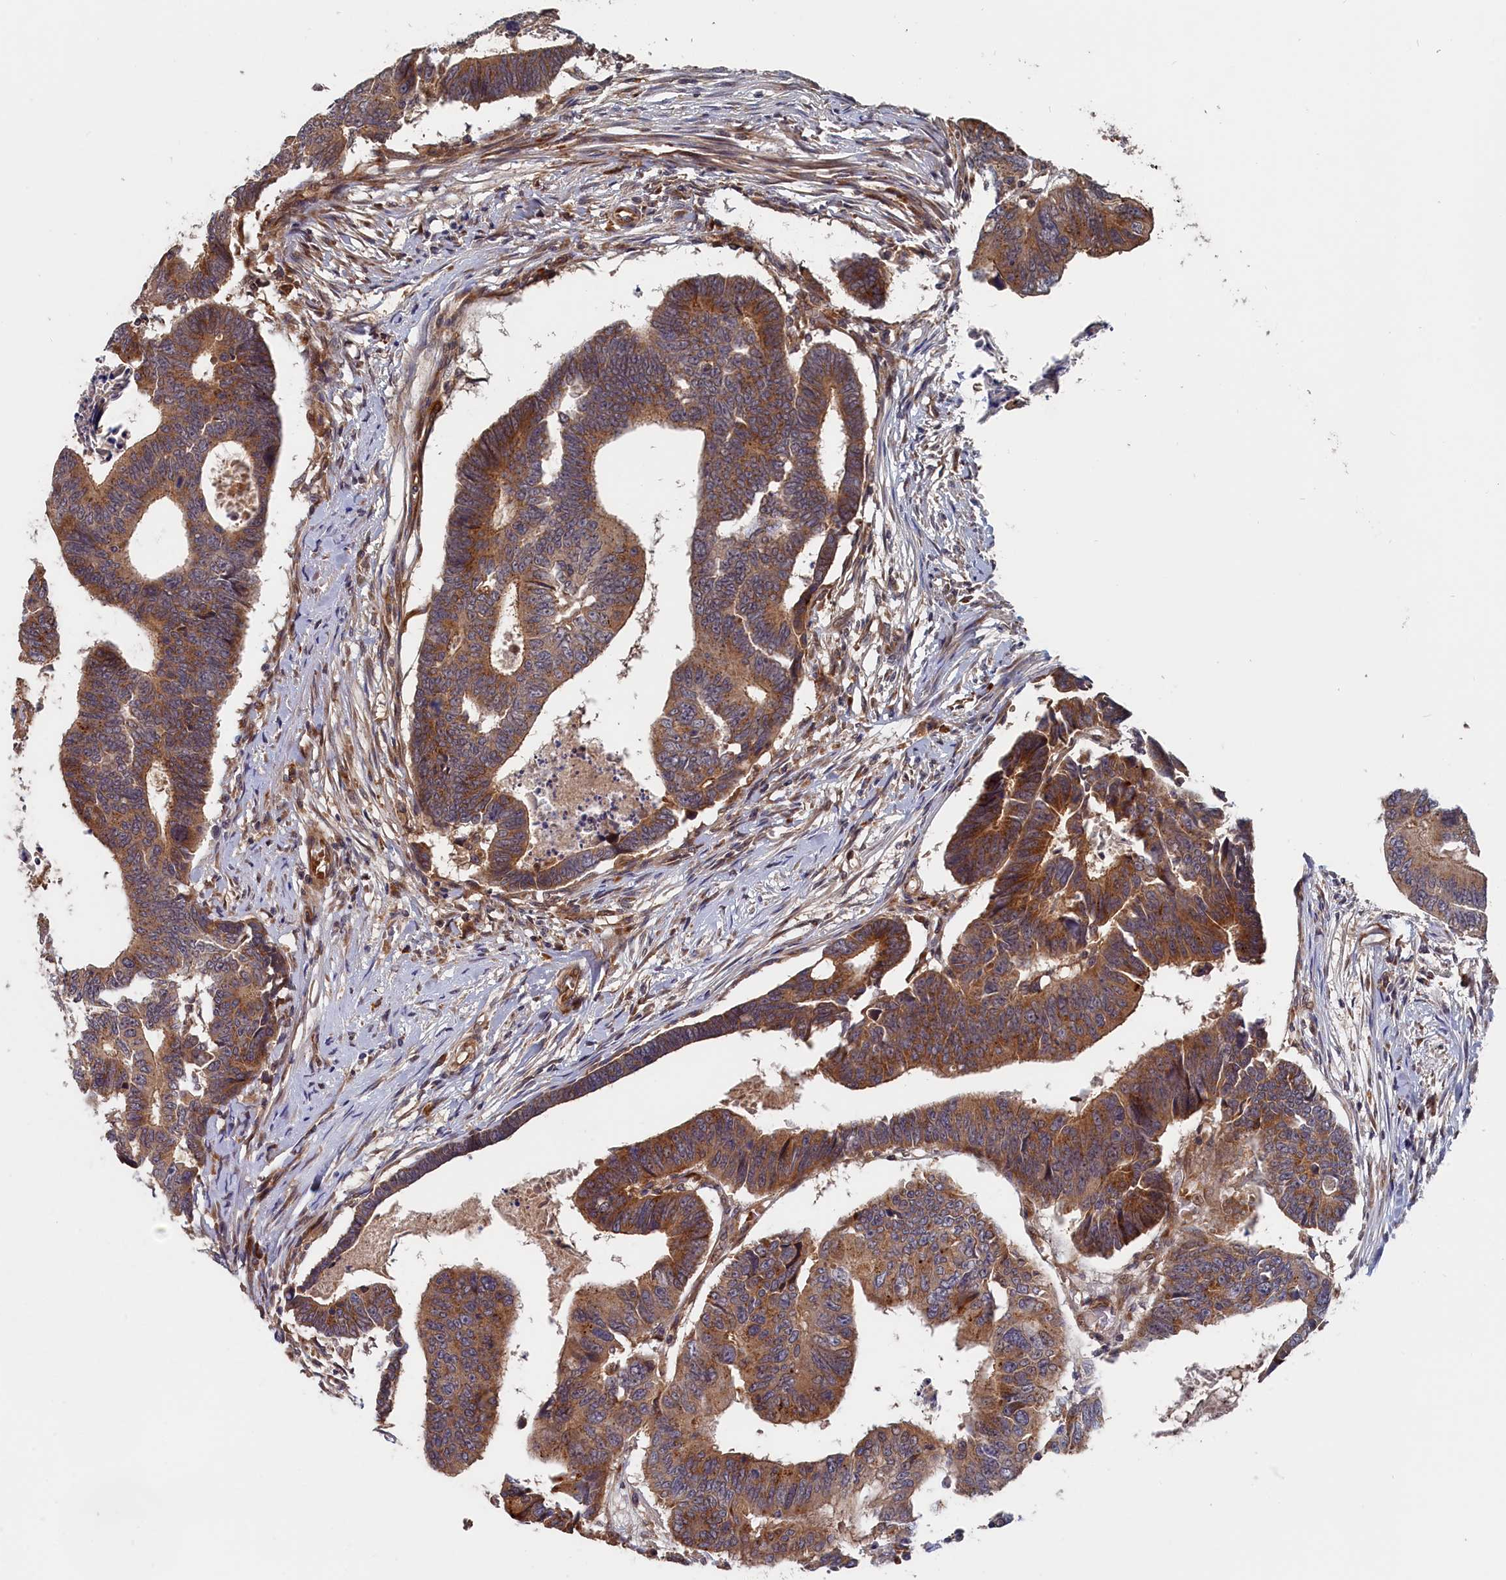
{"staining": {"intensity": "moderate", "quantity": ">75%", "location": "cytoplasmic/membranous"}, "tissue": "colorectal cancer", "cell_type": "Tumor cells", "image_type": "cancer", "snomed": [{"axis": "morphology", "description": "Adenocarcinoma, NOS"}, {"axis": "topography", "description": "Rectum"}], "caption": "Approximately >75% of tumor cells in colorectal cancer (adenocarcinoma) demonstrate moderate cytoplasmic/membranous protein positivity as visualized by brown immunohistochemical staining.", "gene": "TRAPPC2L", "patient": {"sex": "female", "age": 65}}